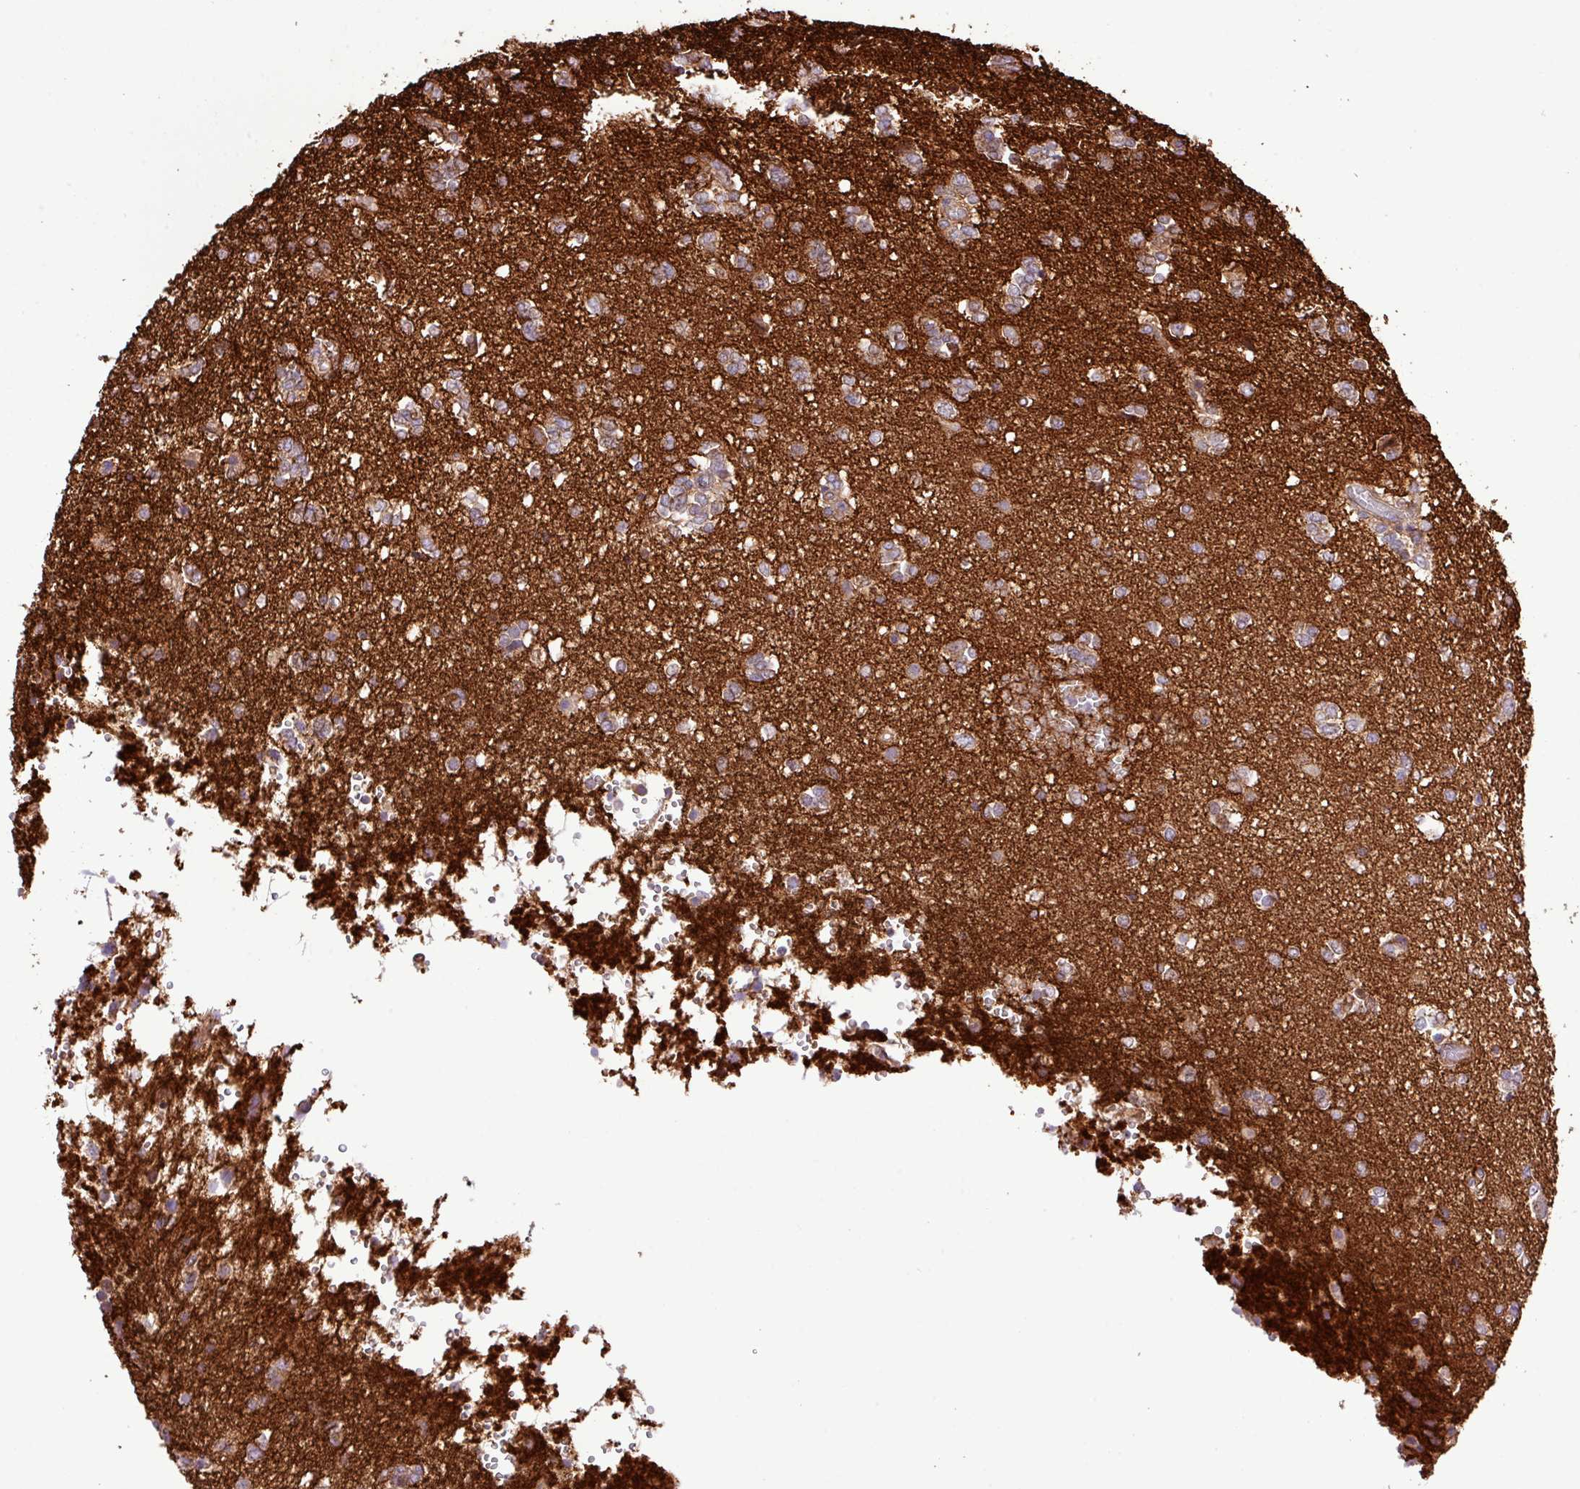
{"staining": {"intensity": "moderate", "quantity": ">75%", "location": "cytoplasmic/membranous"}, "tissue": "glioma", "cell_type": "Tumor cells", "image_type": "cancer", "snomed": [{"axis": "morphology", "description": "Glioma, malignant, High grade"}, {"axis": "topography", "description": "Brain"}], "caption": "A high-resolution photomicrograph shows IHC staining of malignant glioma (high-grade), which shows moderate cytoplasmic/membranous expression in approximately >75% of tumor cells.", "gene": "B3GNT9", "patient": {"sex": "female", "age": 59}}